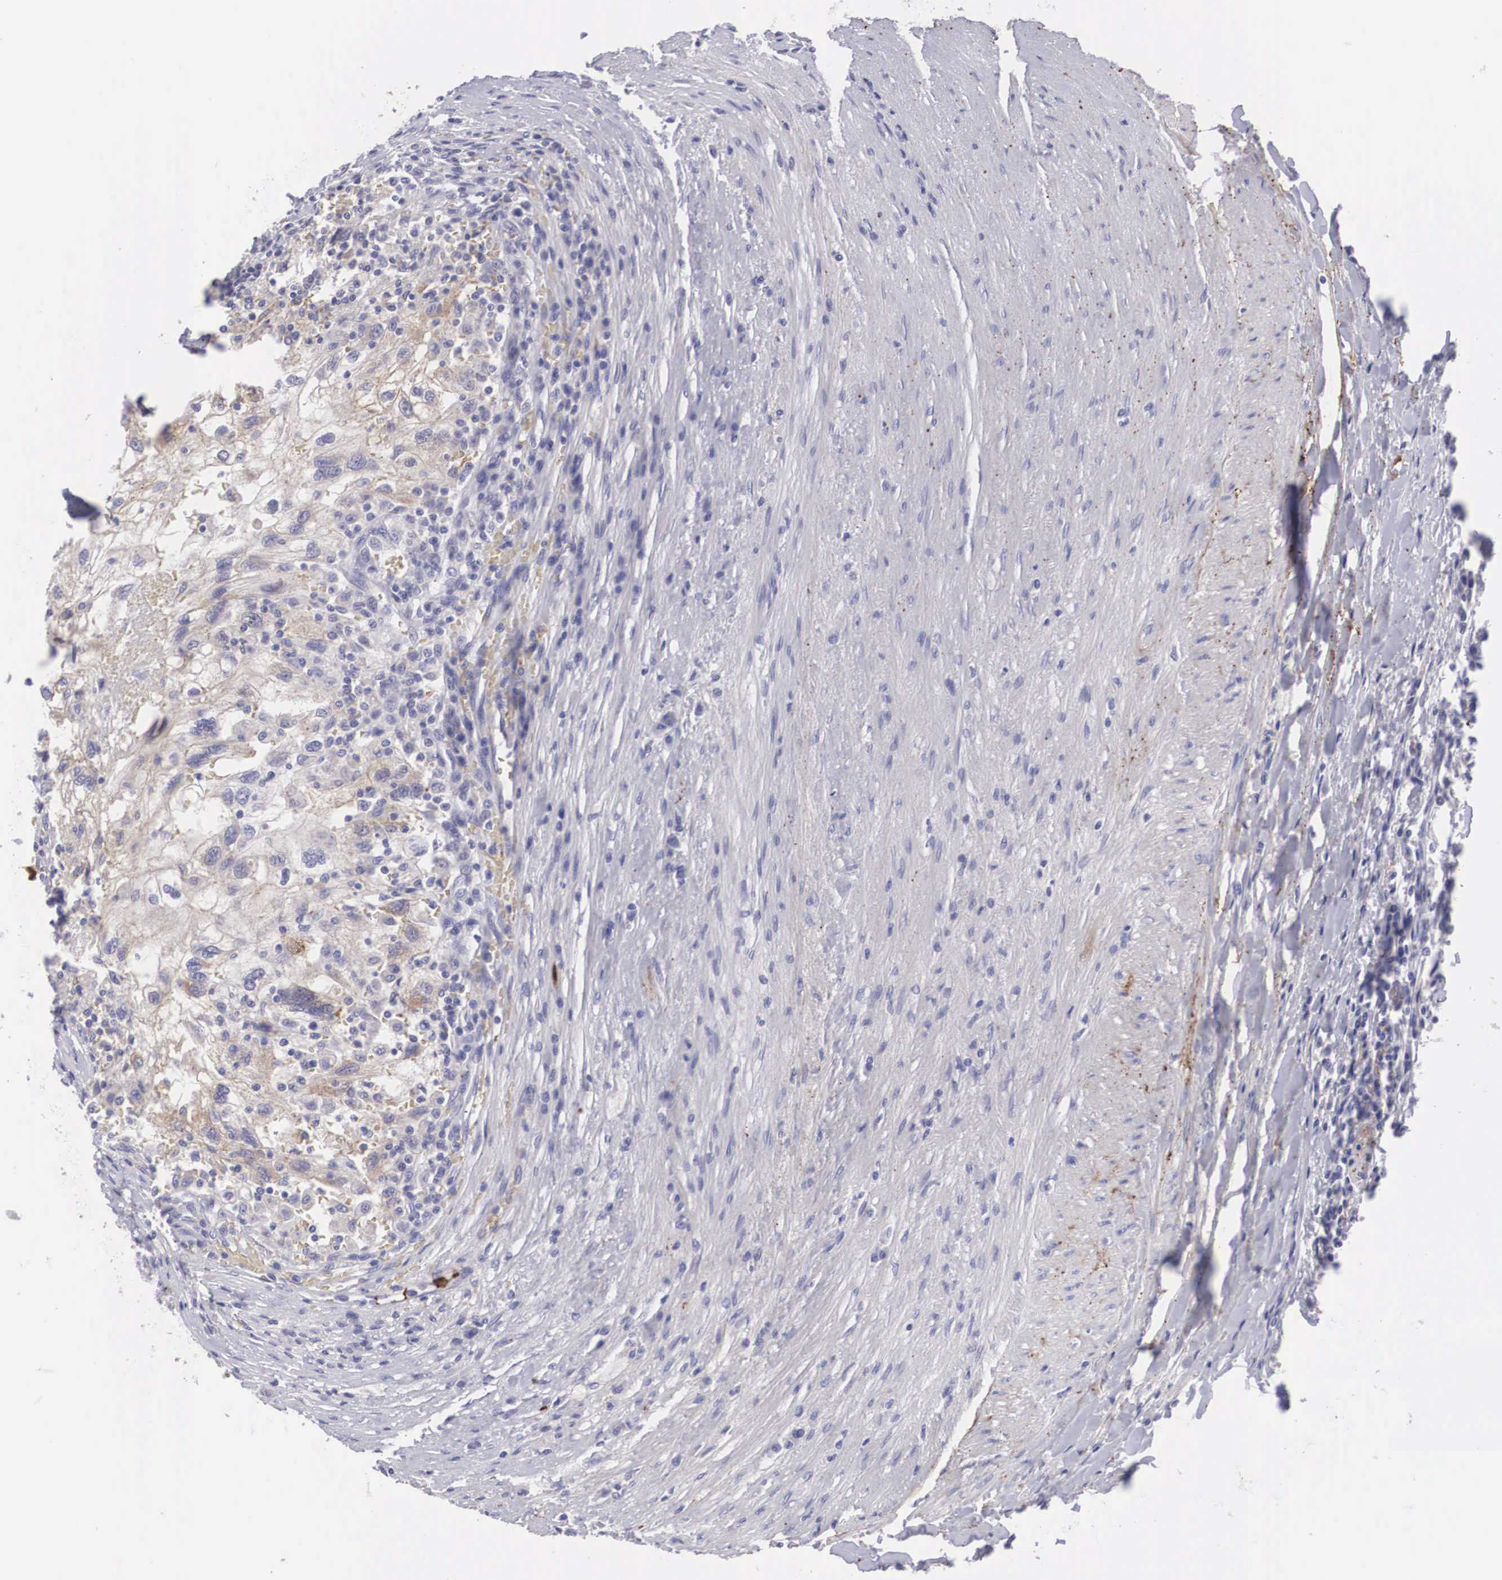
{"staining": {"intensity": "negative", "quantity": "none", "location": "none"}, "tissue": "renal cancer", "cell_type": "Tumor cells", "image_type": "cancer", "snomed": [{"axis": "morphology", "description": "Normal tissue, NOS"}, {"axis": "morphology", "description": "Adenocarcinoma, NOS"}, {"axis": "topography", "description": "Kidney"}], "caption": "Tumor cells show no significant protein positivity in adenocarcinoma (renal).", "gene": "CLU", "patient": {"sex": "male", "age": 71}}